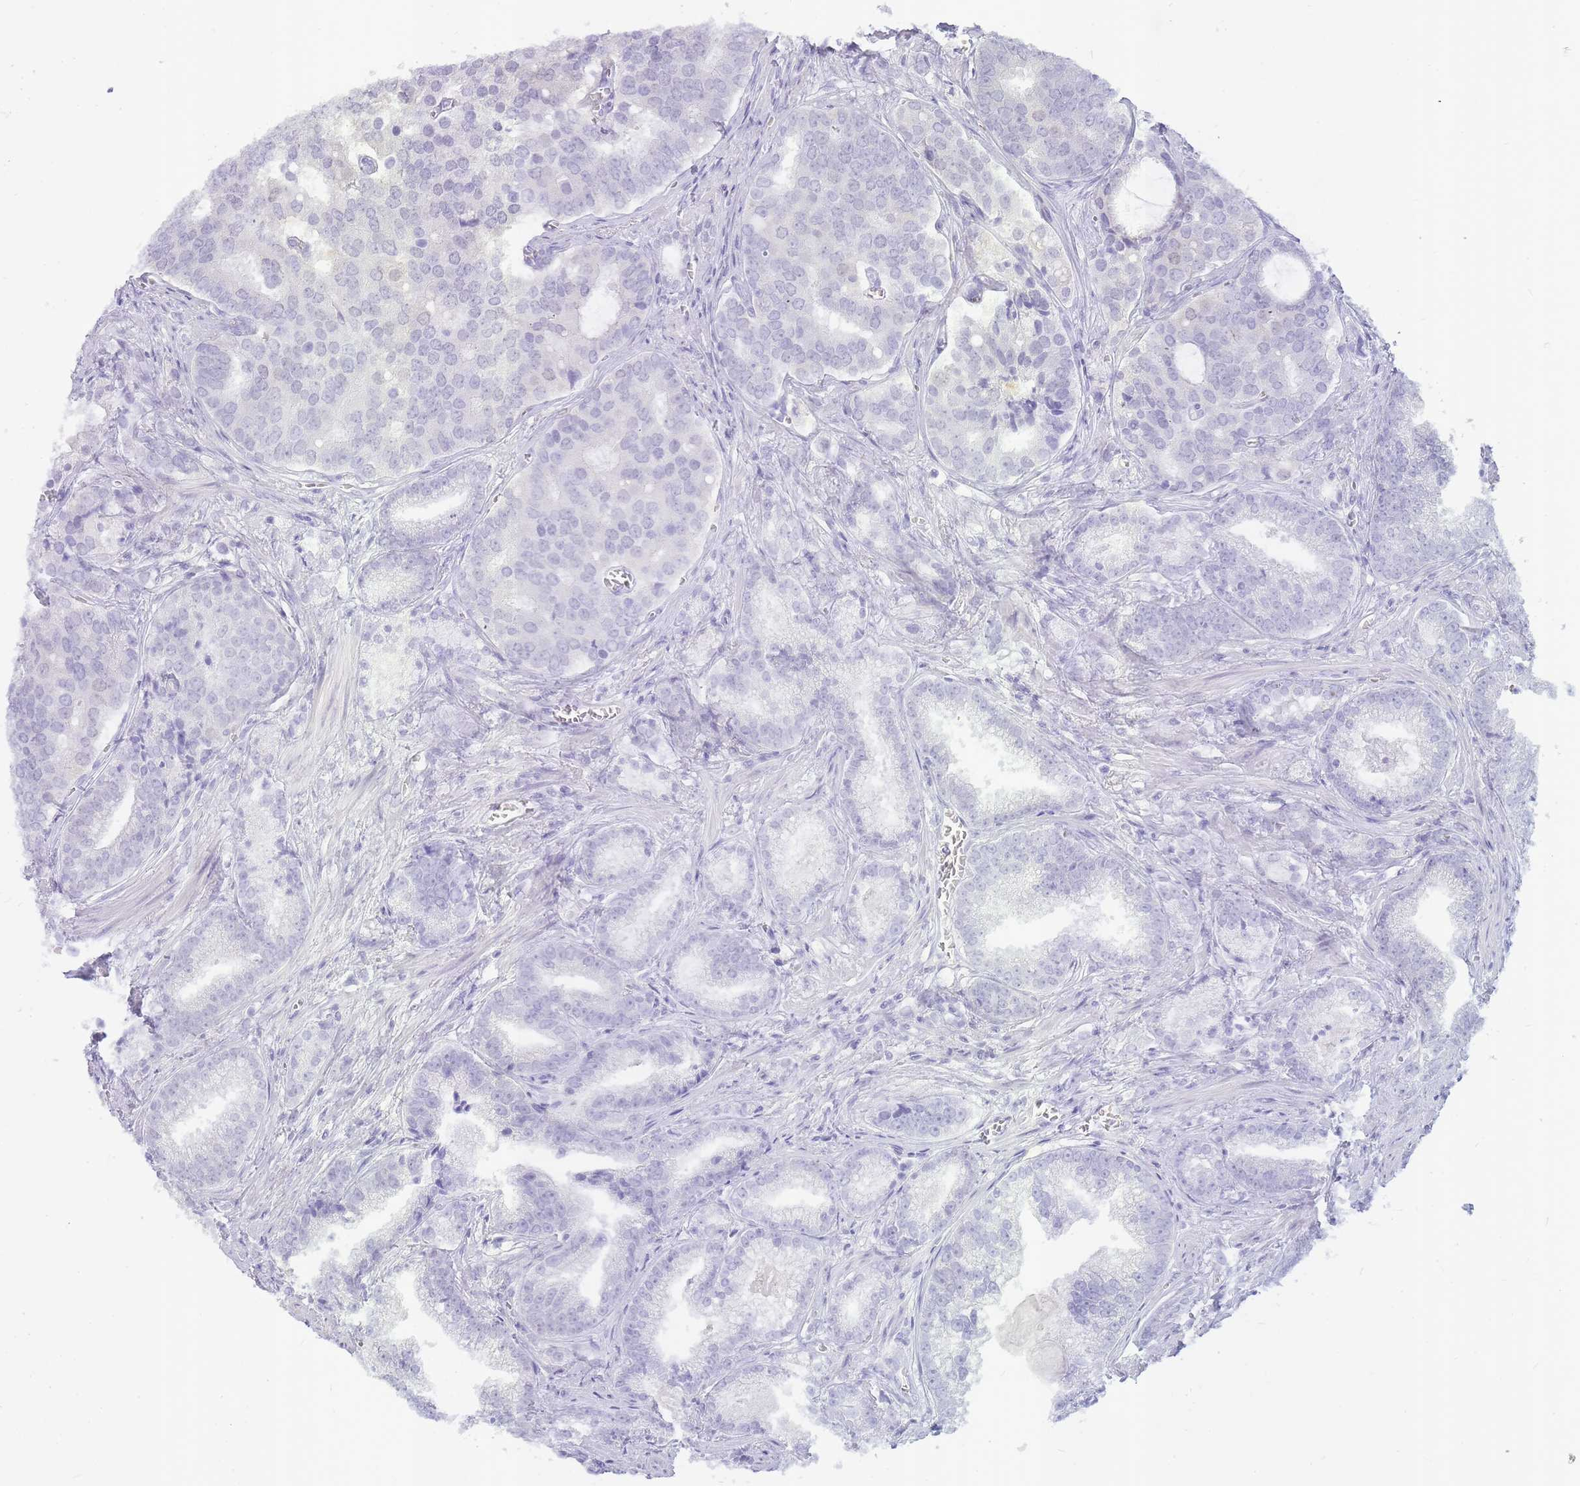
{"staining": {"intensity": "negative", "quantity": "none", "location": "none"}, "tissue": "prostate cancer", "cell_type": "Tumor cells", "image_type": "cancer", "snomed": [{"axis": "morphology", "description": "Adenocarcinoma, High grade"}, {"axis": "topography", "description": "Prostate"}], "caption": "This micrograph is of adenocarcinoma (high-grade) (prostate) stained with IHC to label a protein in brown with the nuclei are counter-stained blue. There is no positivity in tumor cells.", "gene": "INS", "patient": {"sex": "male", "age": 67}}